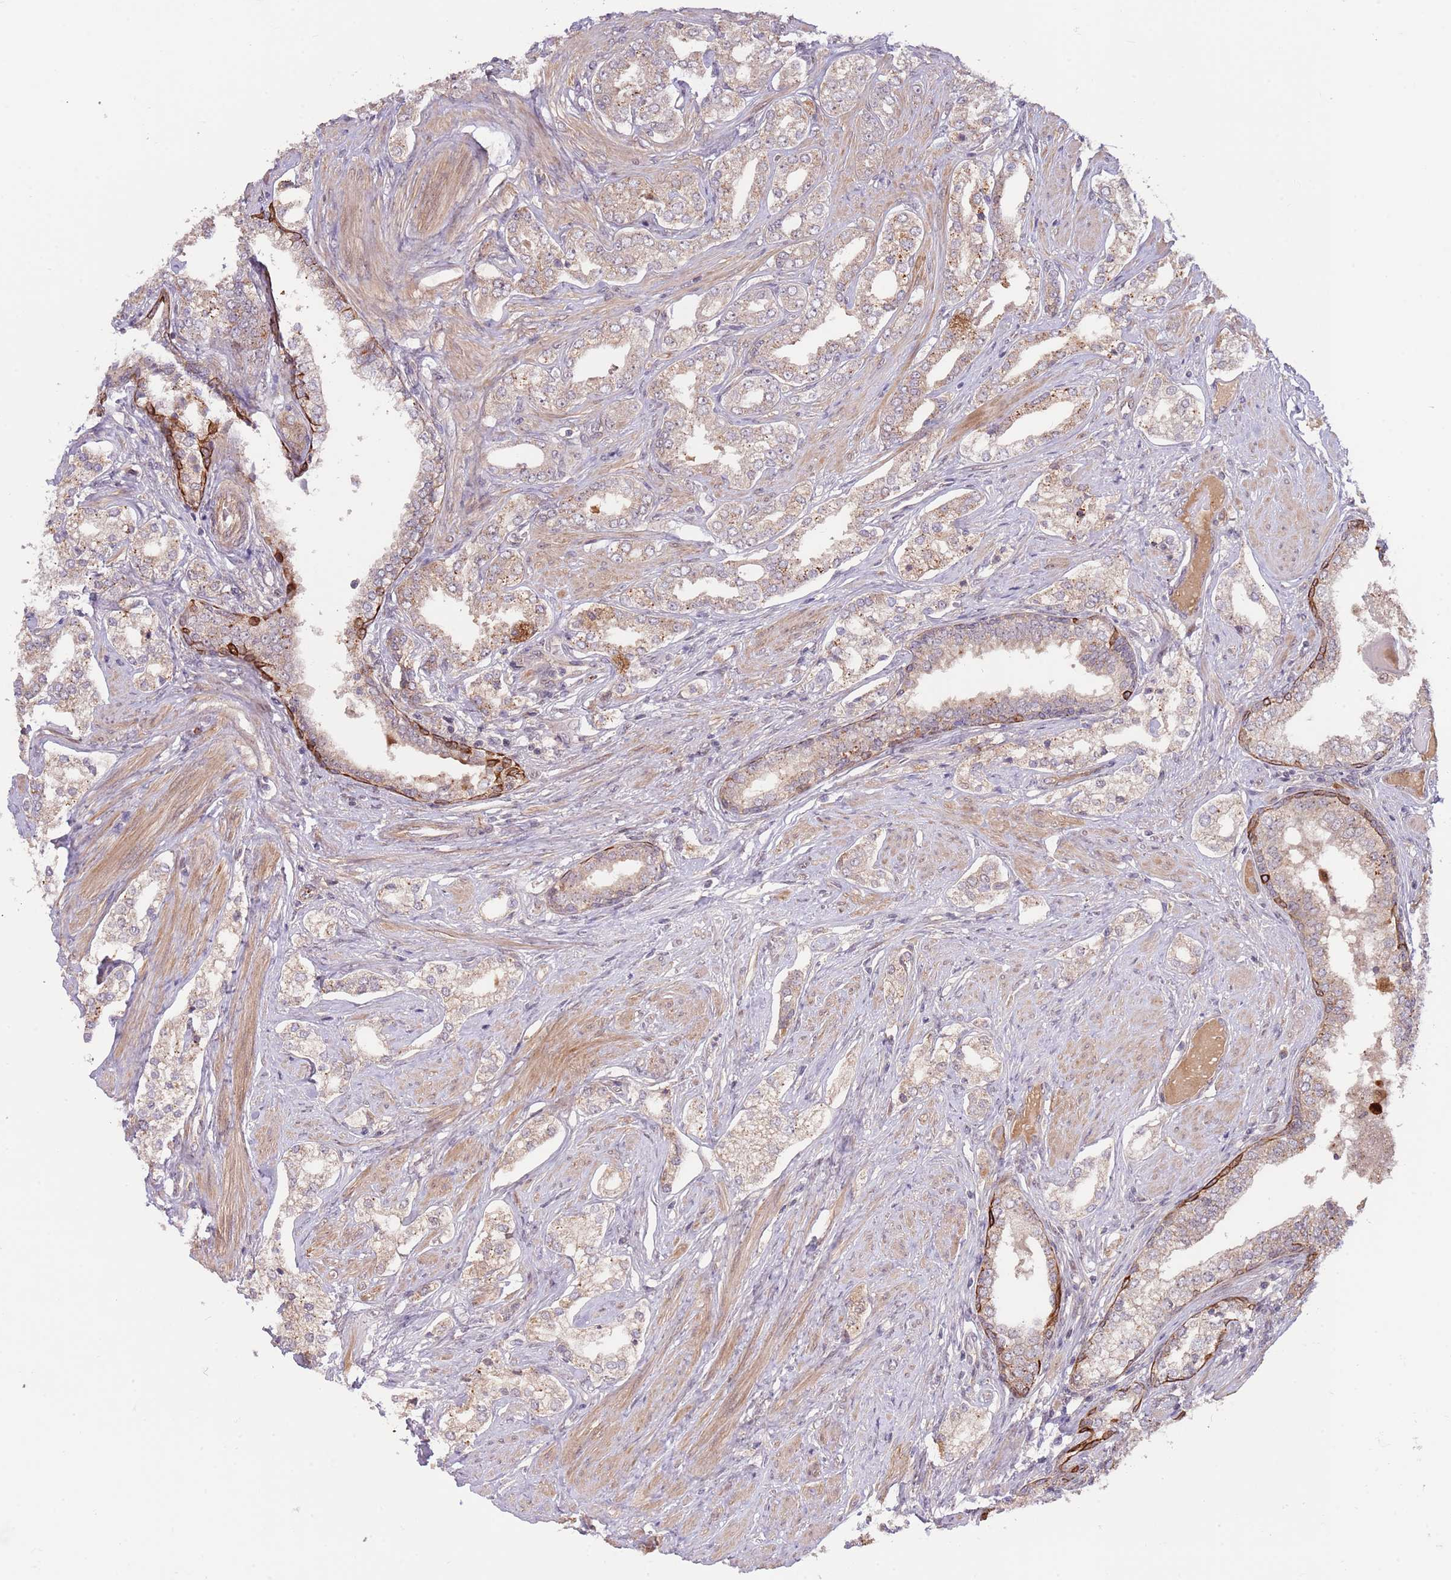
{"staining": {"intensity": "weak", "quantity": "25%-75%", "location": "cytoplasmic/membranous"}, "tissue": "prostate cancer", "cell_type": "Tumor cells", "image_type": "cancer", "snomed": [{"axis": "morphology", "description": "Adenocarcinoma, High grade"}, {"axis": "topography", "description": "Prostate"}], "caption": "Prostate high-grade adenocarcinoma tissue displays weak cytoplasmic/membranous expression in about 25%-75% of tumor cells, visualized by immunohistochemistry. Nuclei are stained in blue.", "gene": "PRR16", "patient": {"sex": "male", "age": 71}}